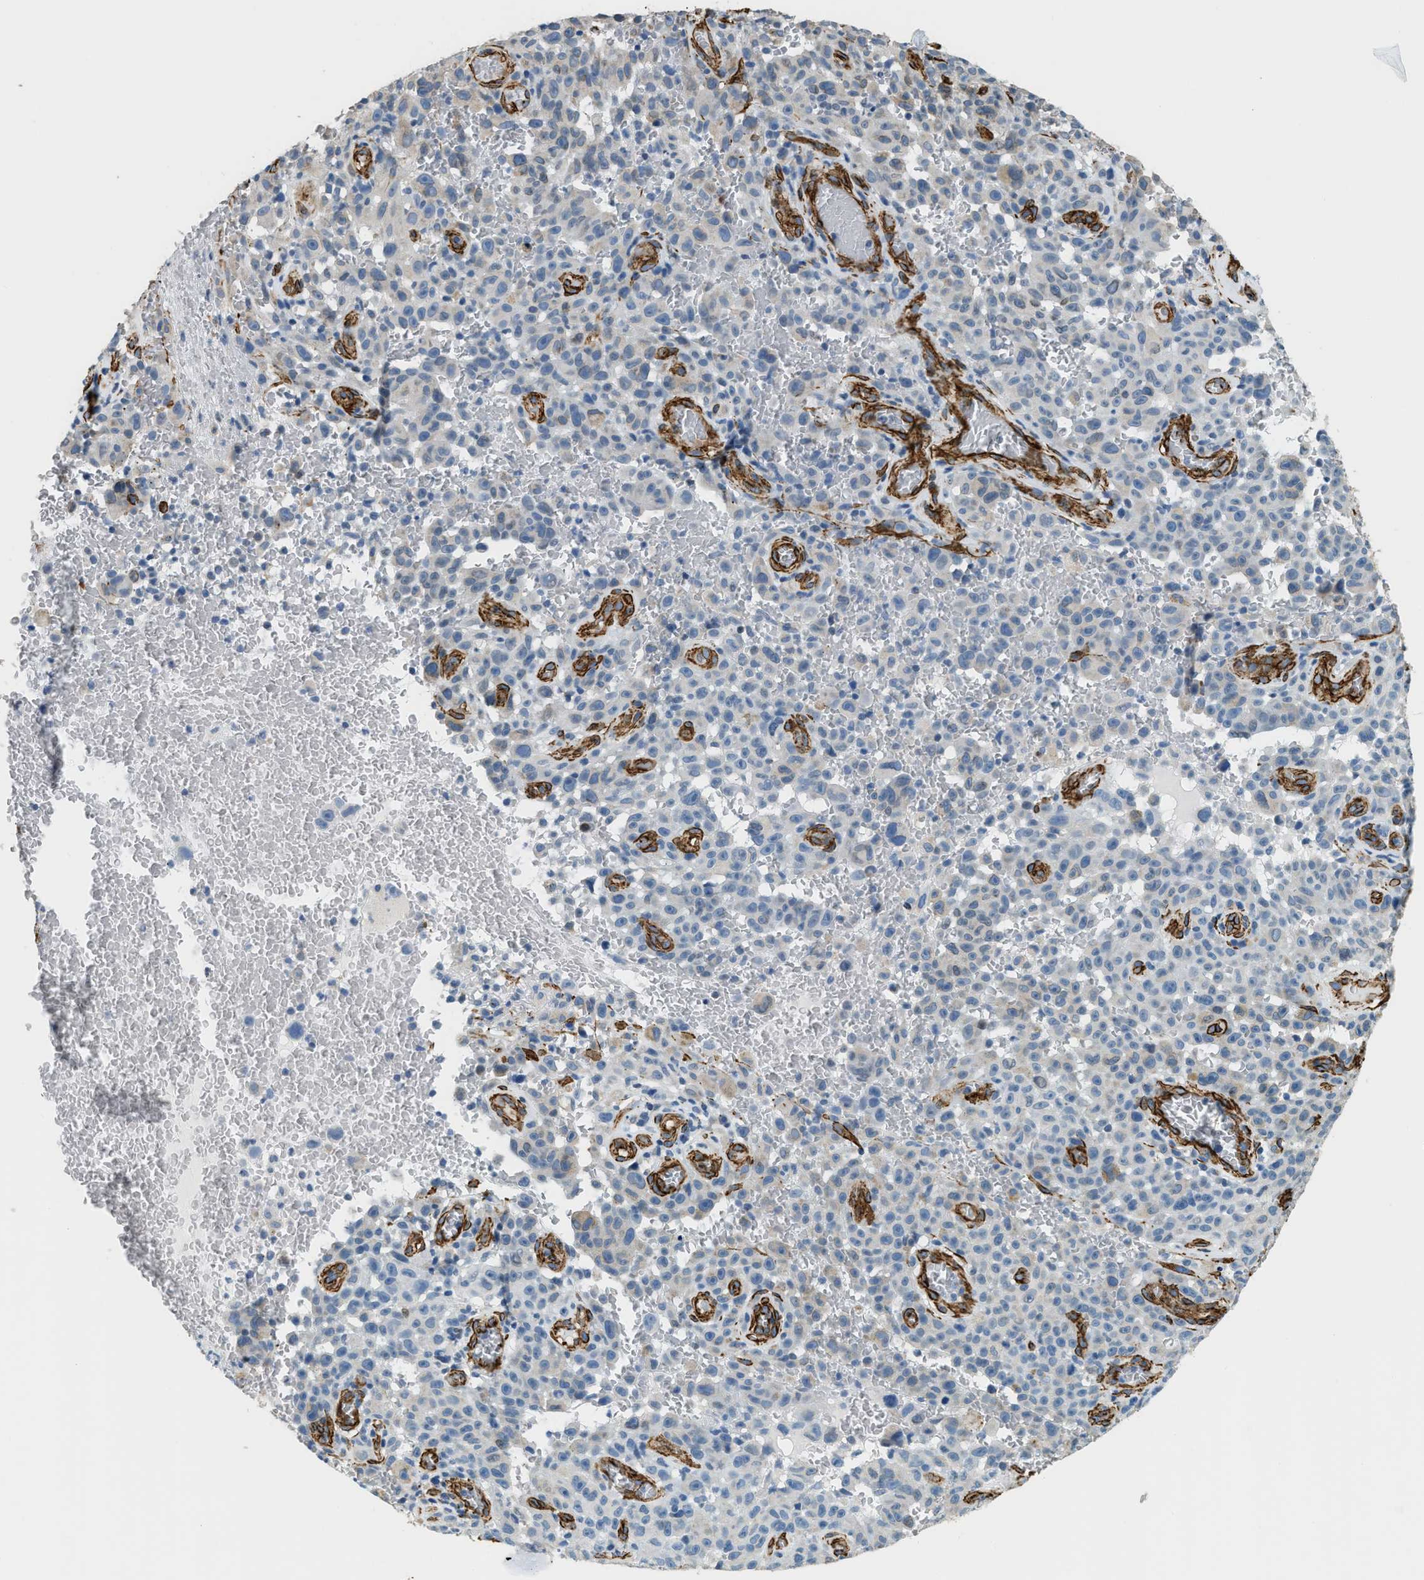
{"staining": {"intensity": "negative", "quantity": "none", "location": "none"}, "tissue": "melanoma", "cell_type": "Tumor cells", "image_type": "cancer", "snomed": [{"axis": "morphology", "description": "Malignant melanoma, NOS"}, {"axis": "topography", "description": "Skin"}], "caption": "Malignant melanoma was stained to show a protein in brown. There is no significant positivity in tumor cells.", "gene": "TMEM43", "patient": {"sex": "female", "age": 82}}